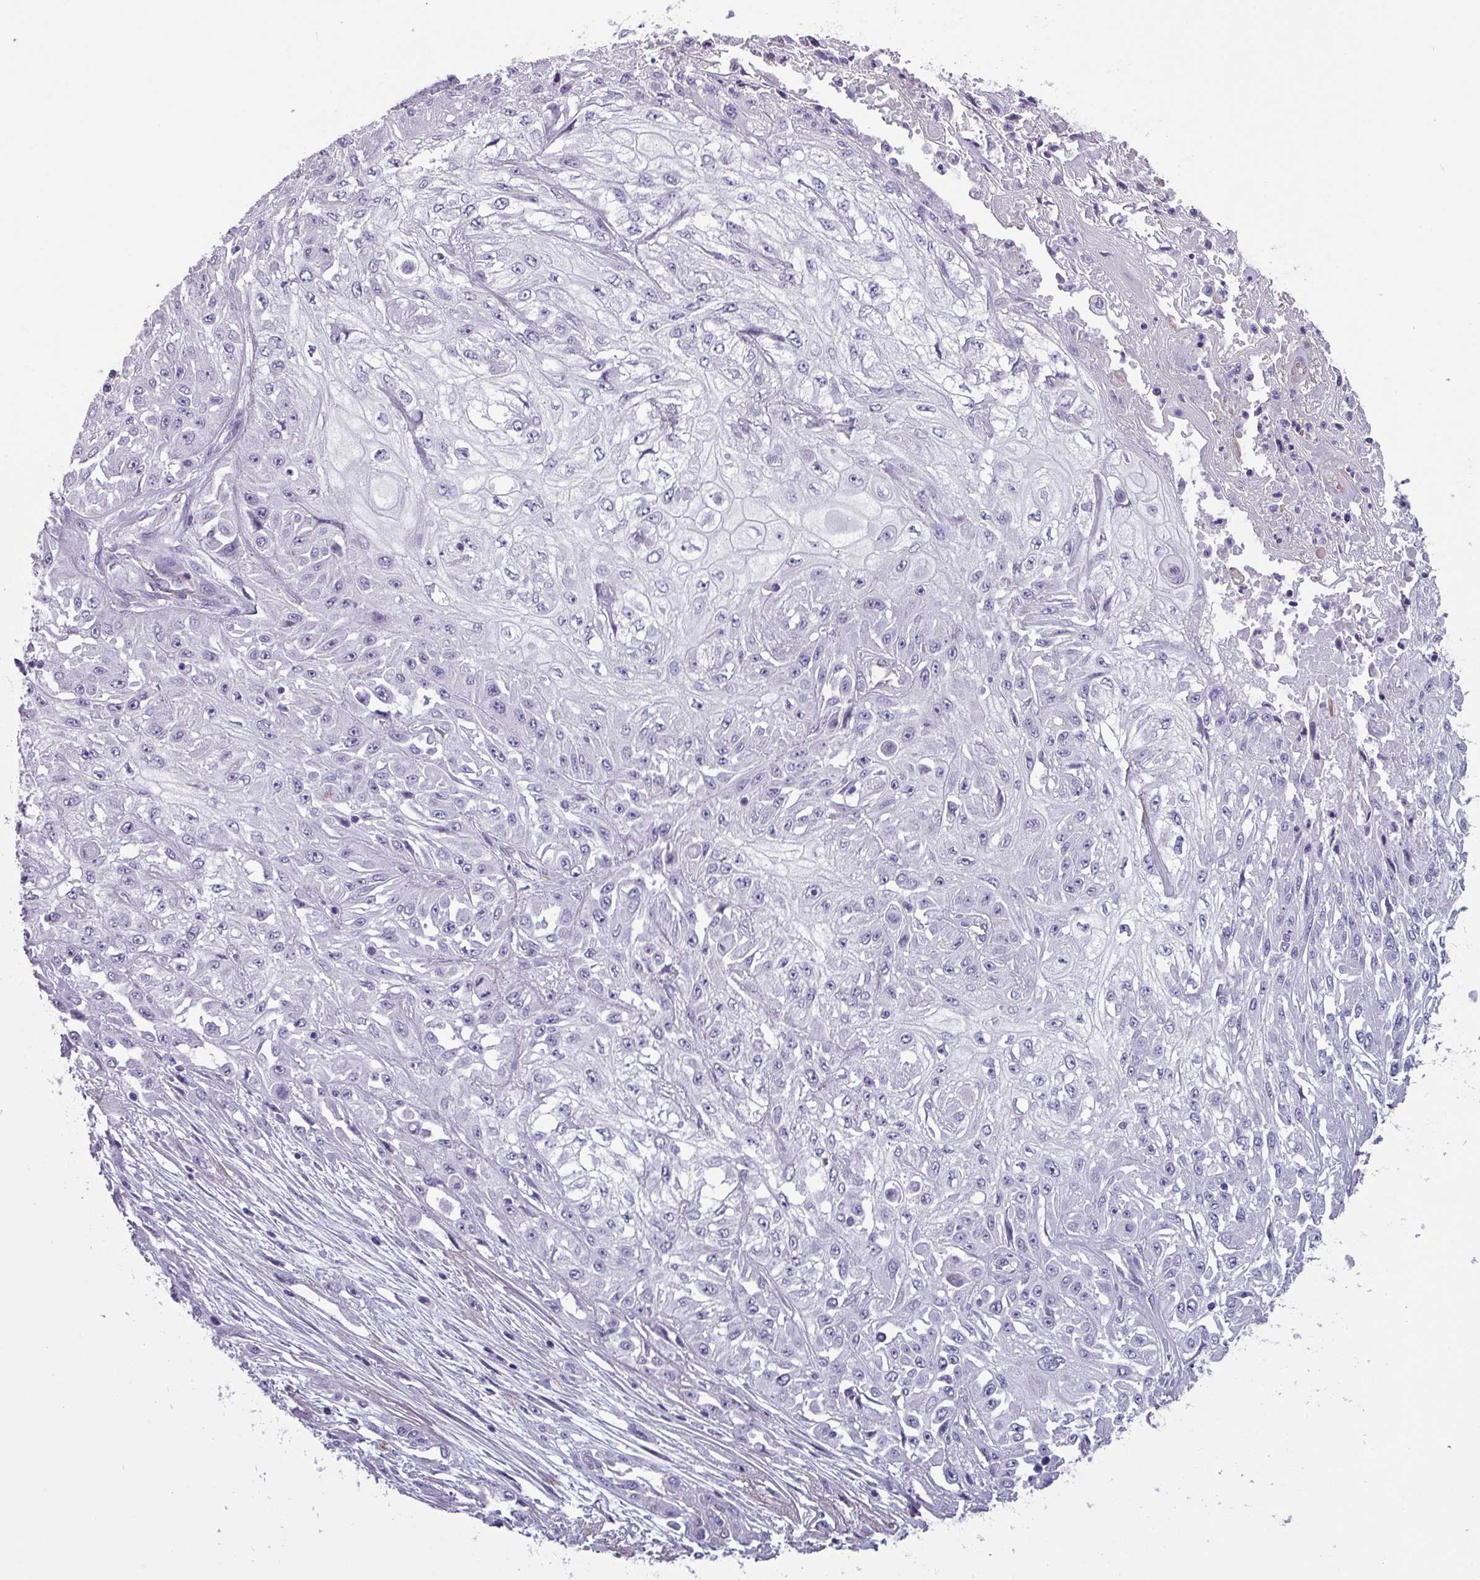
{"staining": {"intensity": "negative", "quantity": "none", "location": "none"}, "tissue": "skin cancer", "cell_type": "Tumor cells", "image_type": "cancer", "snomed": [{"axis": "morphology", "description": "Squamous cell carcinoma, NOS"}, {"axis": "morphology", "description": "Squamous cell carcinoma, metastatic, NOS"}, {"axis": "topography", "description": "Skin"}, {"axis": "topography", "description": "Lymph node"}], "caption": "This is an immunohistochemistry (IHC) photomicrograph of skin metastatic squamous cell carcinoma. There is no staining in tumor cells.", "gene": "AREL1", "patient": {"sex": "male", "age": 75}}